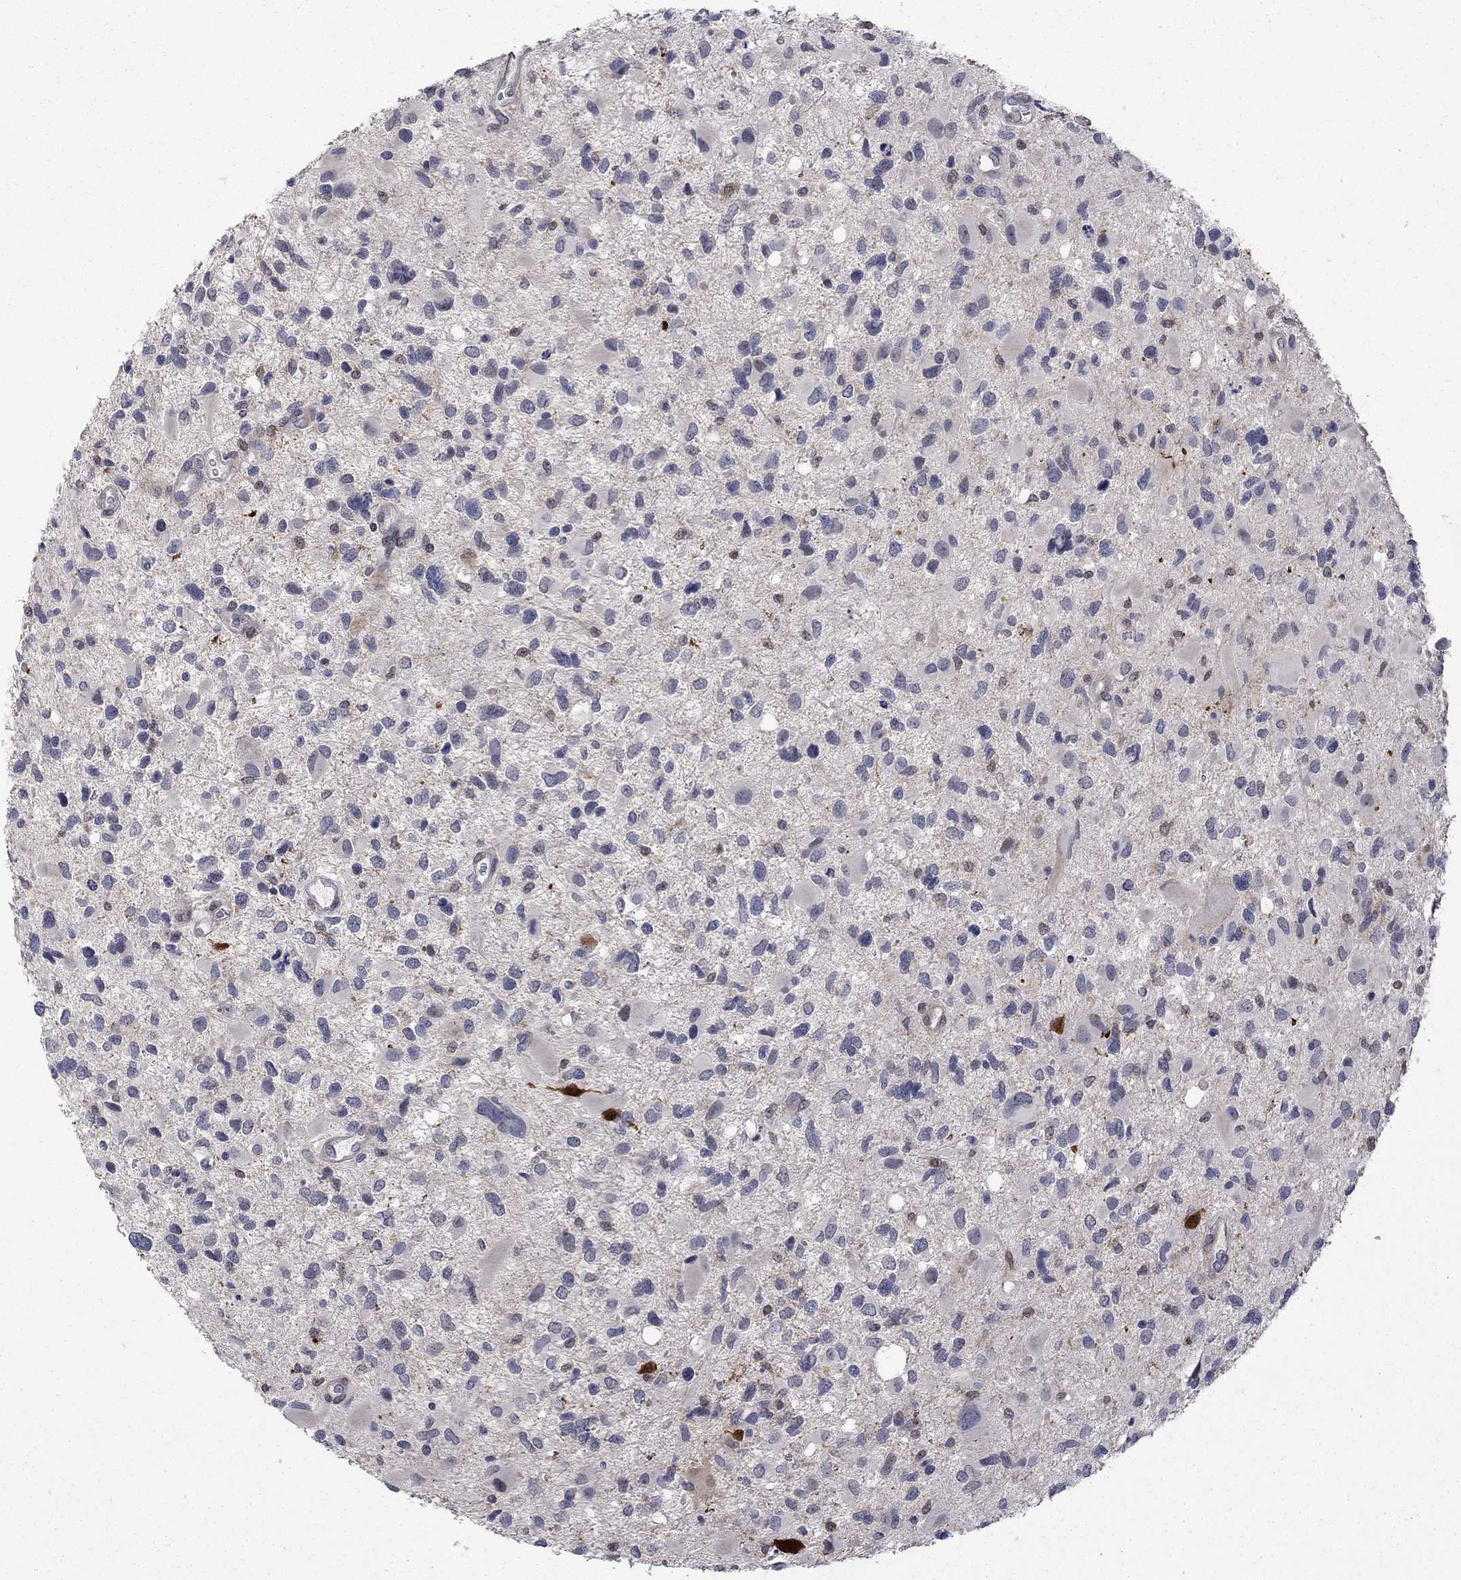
{"staining": {"intensity": "negative", "quantity": "none", "location": "none"}, "tissue": "glioma", "cell_type": "Tumor cells", "image_type": "cancer", "snomed": [{"axis": "morphology", "description": "Glioma, malignant, Low grade"}, {"axis": "topography", "description": "Brain"}], "caption": "The image displays no staining of tumor cells in glioma.", "gene": "CBR1", "patient": {"sex": "female", "age": 32}}